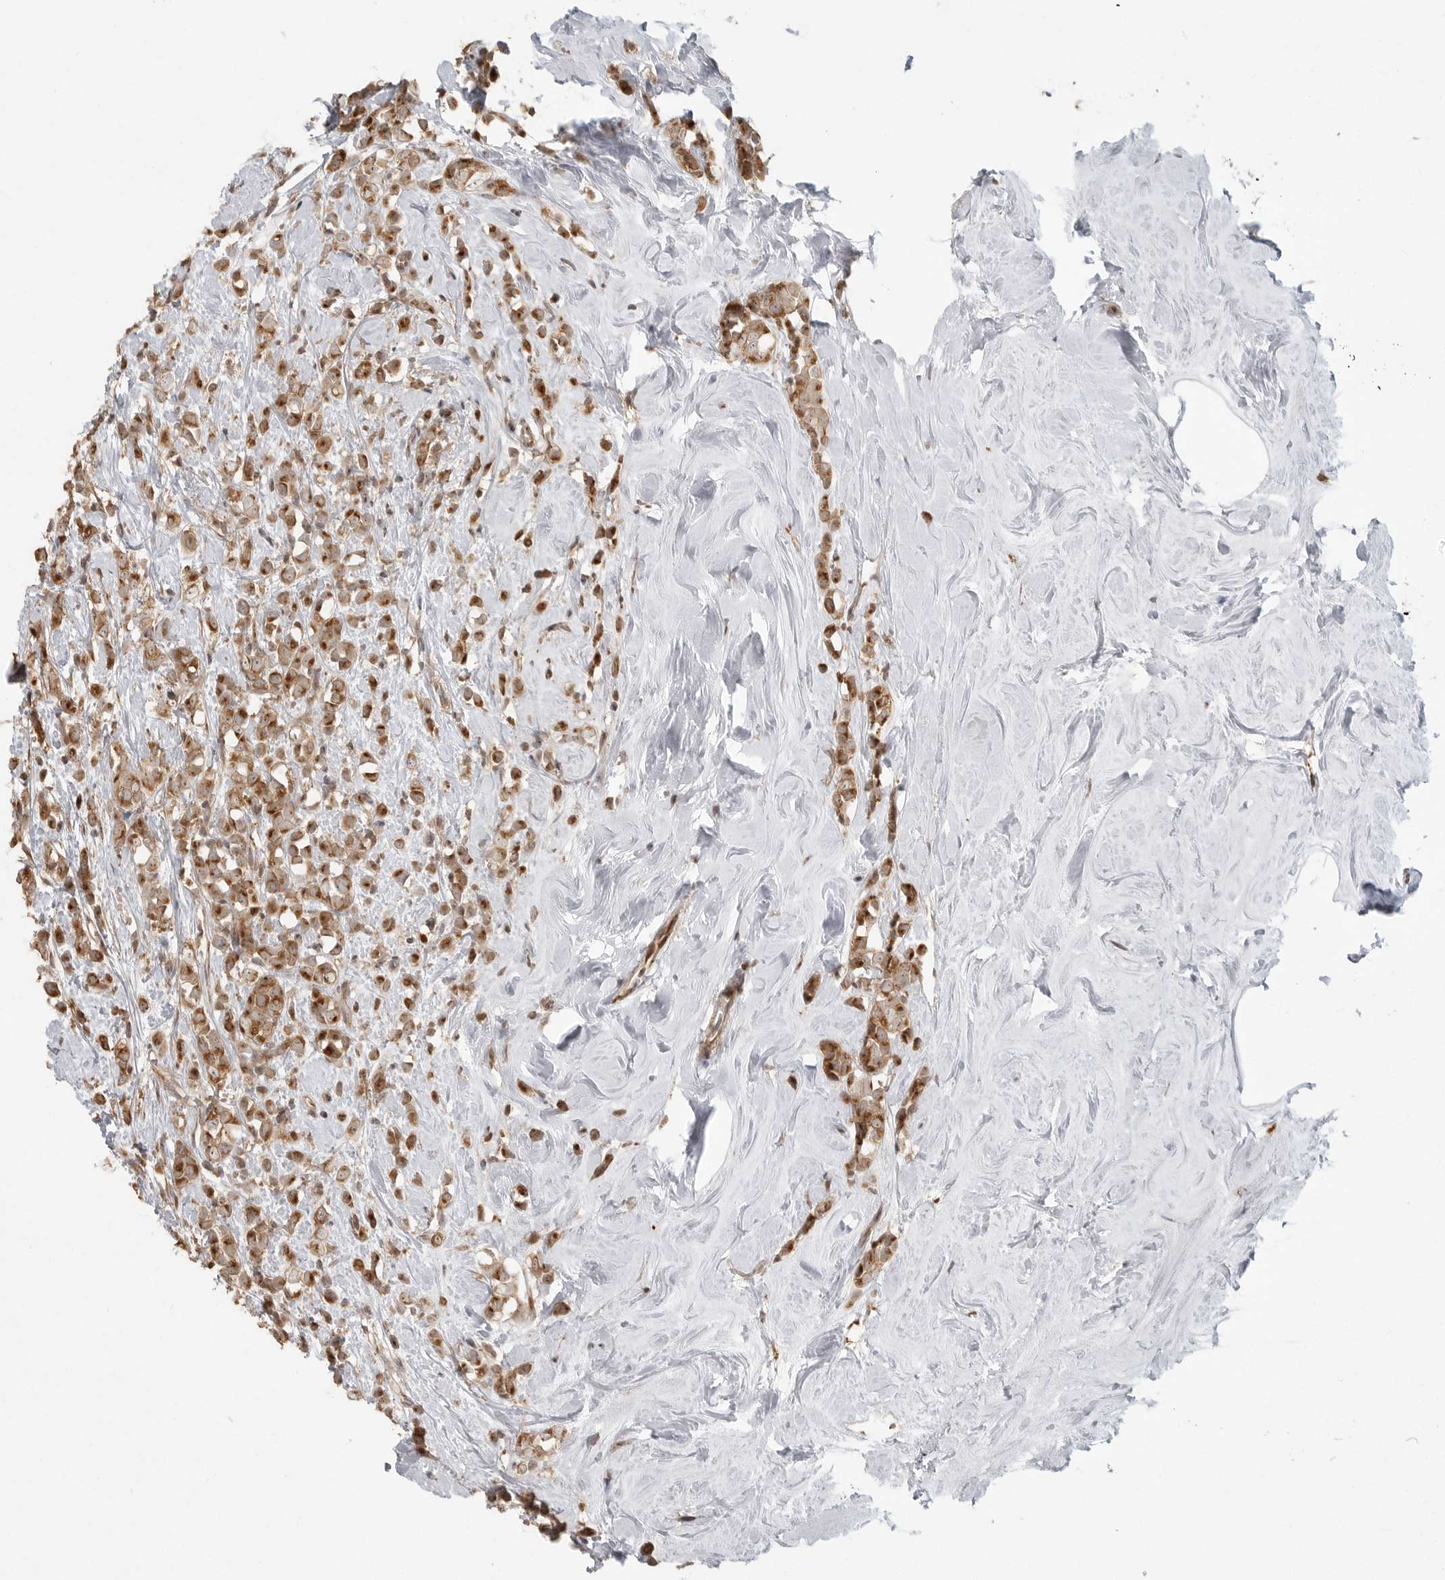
{"staining": {"intensity": "strong", "quantity": ">75%", "location": "cytoplasmic/membranous"}, "tissue": "breast cancer", "cell_type": "Tumor cells", "image_type": "cancer", "snomed": [{"axis": "morphology", "description": "Lobular carcinoma"}, {"axis": "topography", "description": "Breast"}], "caption": "IHC photomicrograph of neoplastic tissue: breast cancer stained using immunohistochemistry (IHC) exhibits high levels of strong protein expression localized specifically in the cytoplasmic/membranous of tumor cells, appearing as a cytoplasmic/membranous brown color.", "gene": "FAT3", "patient": {"sex": "female", "age": 47}}